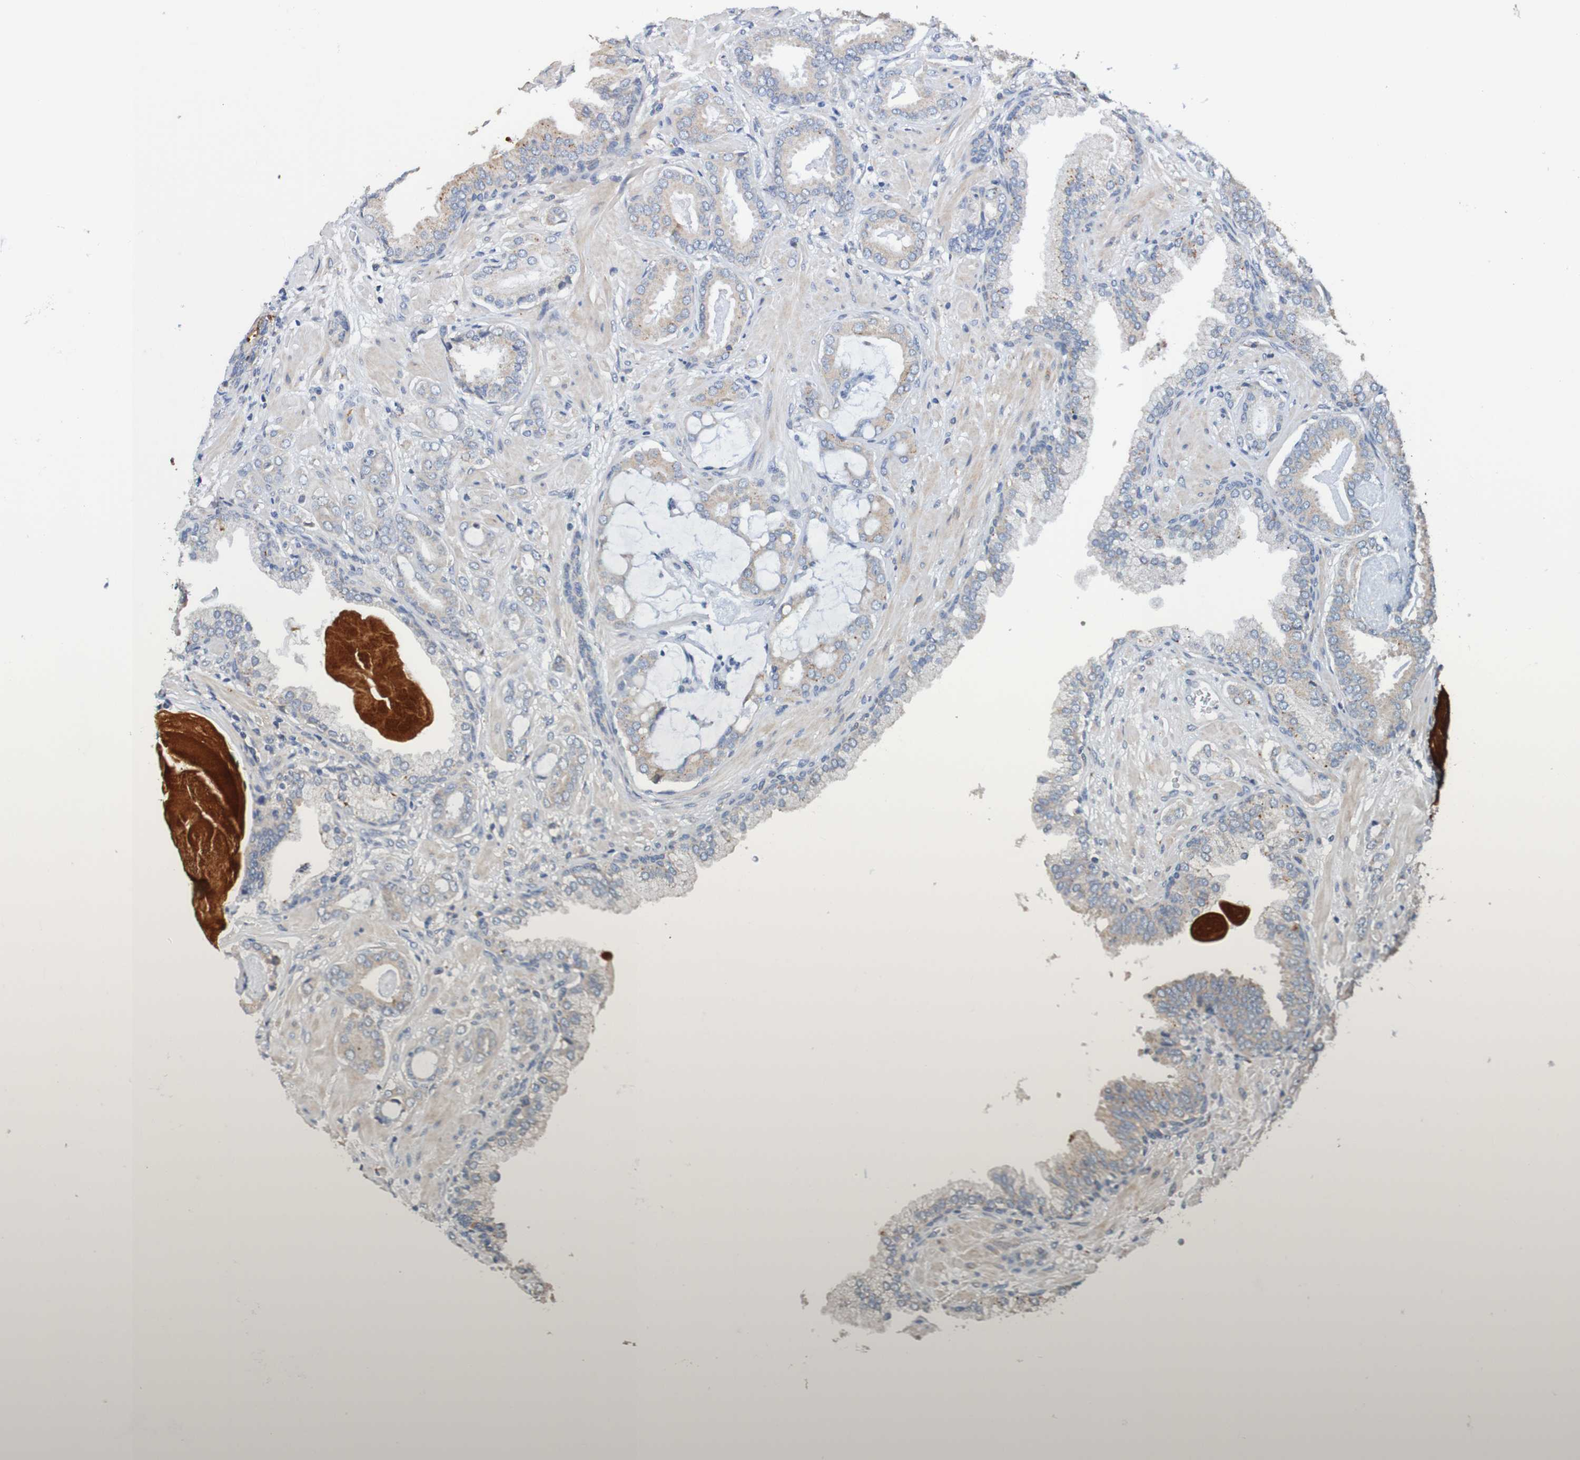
{"staining": {"intensity": "moderate", "quantity": "25%-75%", "location": "cytoplasmic/membranous"}, "tissue": "prostate cancer", "cell_type": "Tumor cells", "image_type": "cancer", "snomed": [{"axis": "morphology", "description": "Adenocarcinoma, Low grade"}, {"axis": "topography", "description": "Prostate"}], "caption": "Immunohistochemistry of prostate cancer displays medium levels of moderate cytoplasmic/membranous expression in about 25%-75% of tumor cells.", "gene": "FIBP", "patient": {"sex": "male", "age": 53}}